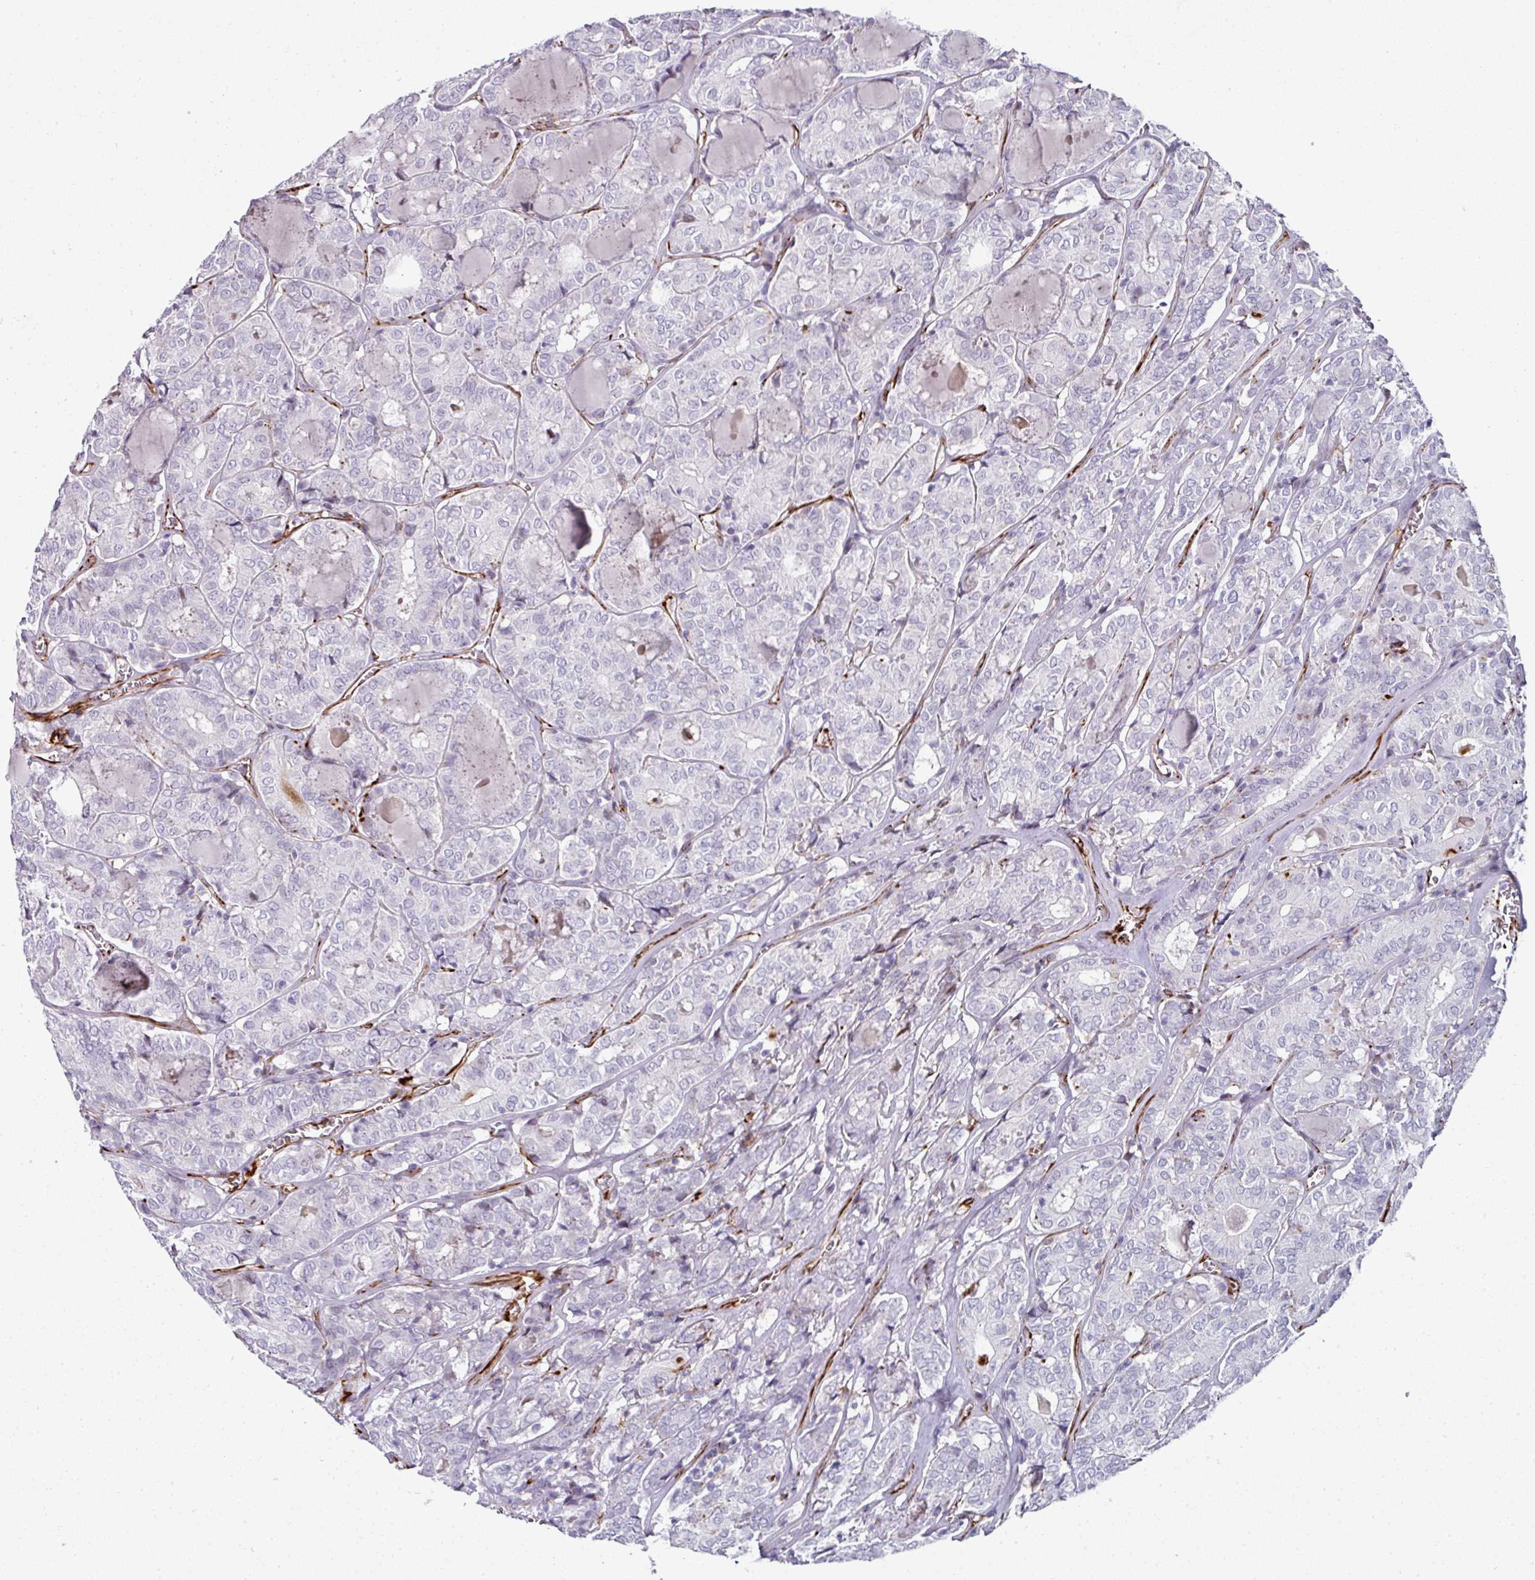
{"staining": {"intensity": "negative", "quantity": "none", "location": "none"}, "tissue": "thyroid cancer", "cell_type": "Tumor cells", "image_type": "cancer", "snomed": [{"axis": "morphology", "description": "Papillary adenocarcinoma, NOS"}, {"axis": "topography", "description": "Thyroid gland"}], "caption": "Thyroid cancer (papillary adenocarcinoma) stained for a protein using IHC displays no expression tumor cells.", "gene": "TMPRSS9", "patient": {"sex": "female", "age": 72}}